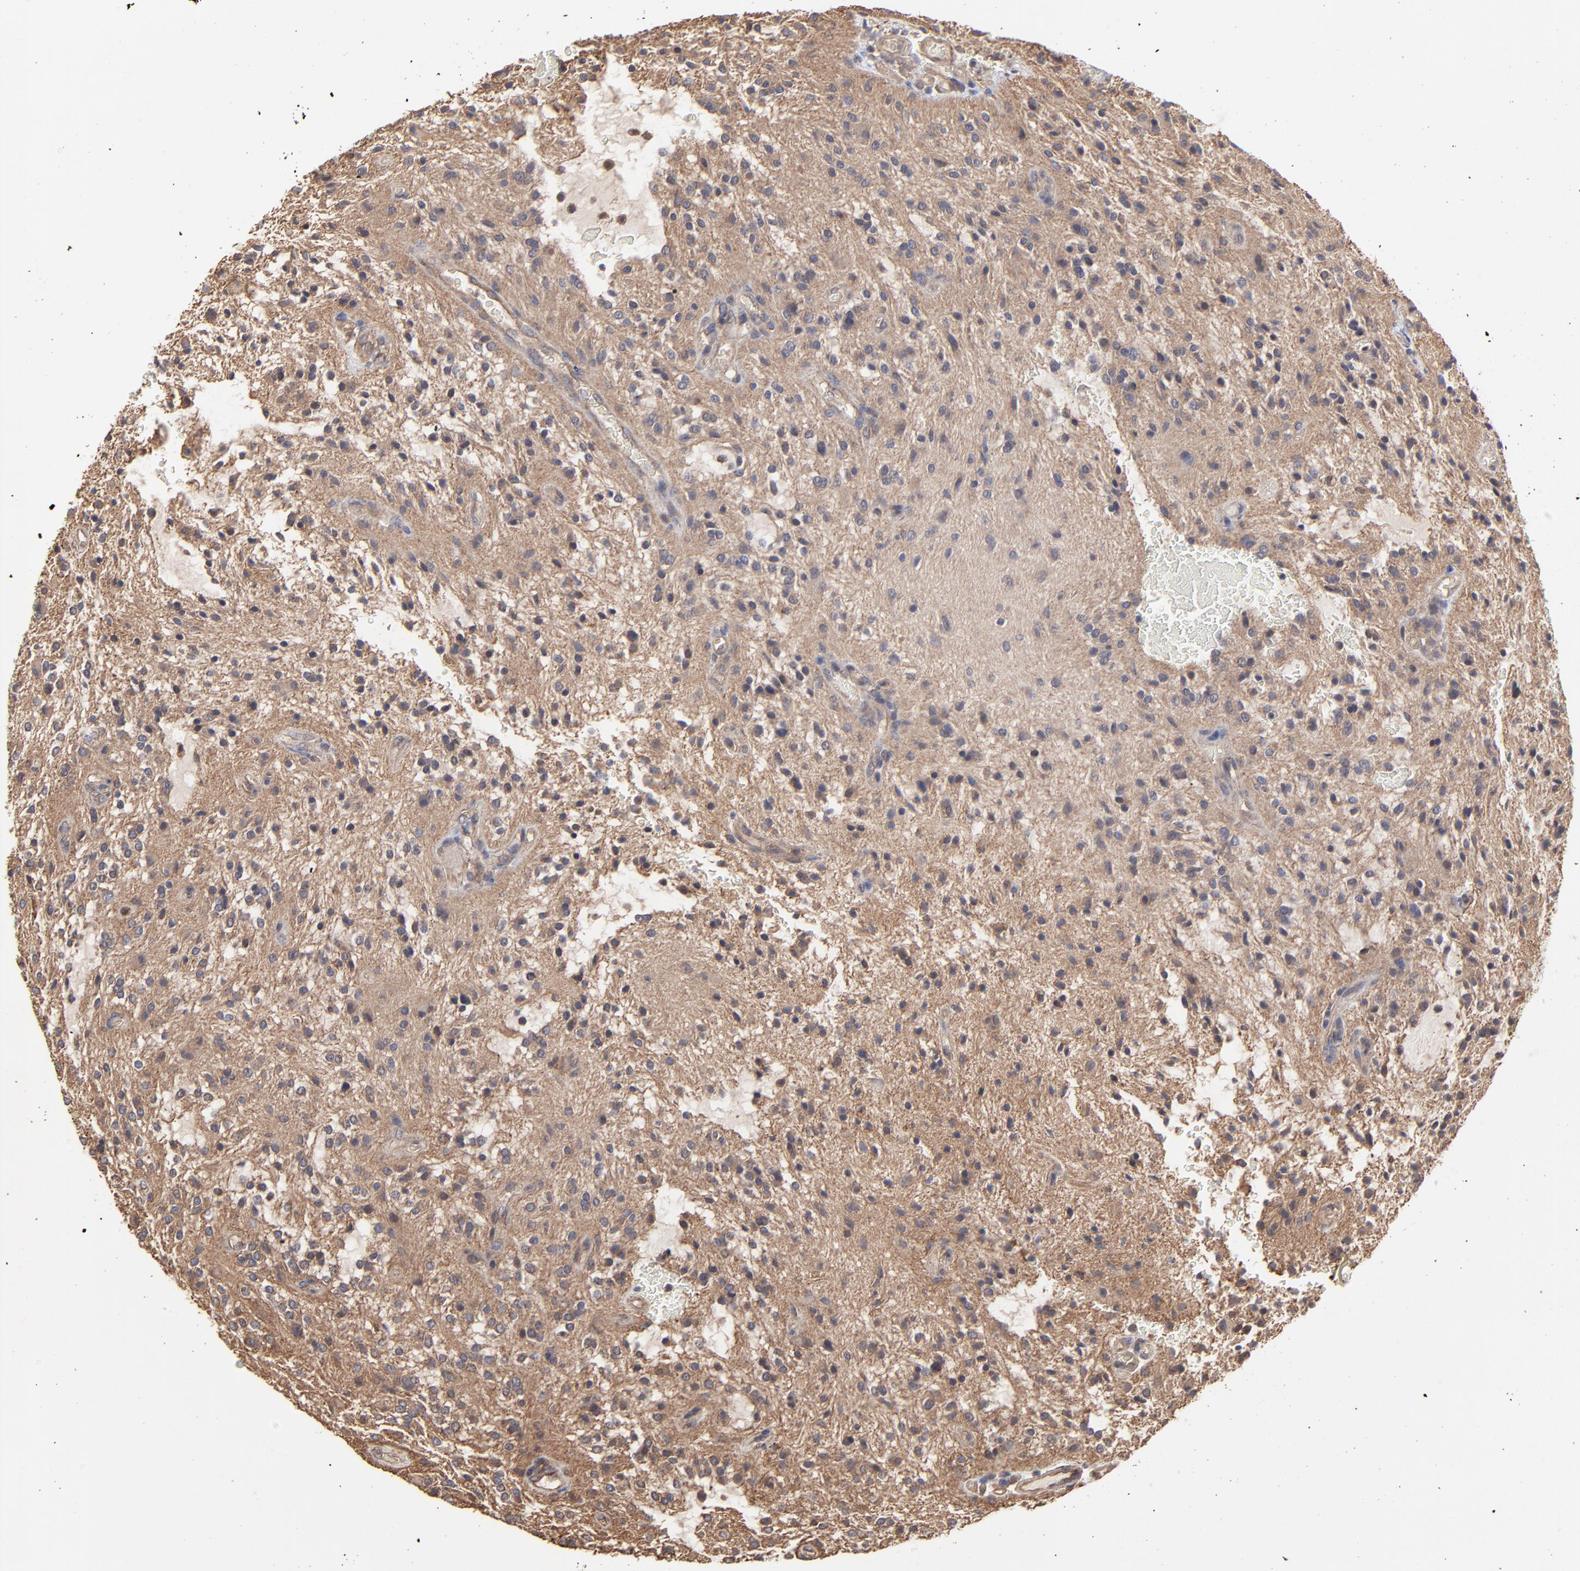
{"staining": {"intensity": "moderate", "quantity": "25%-75%", "location": "cytoplasmic/membranous"}, "tissue": "glioma", "cell_type": "Tumor cells", "image_type": "cancer", "snomed": [{"axis": "morphology", "description": "Glioma, malignant, NOS"}, {"axis": "topography", "description": "Cerebellum"}], "caption": "Brown immunohistochemical staining in human malignant glioma demonstrates moderate cytoplasmic/membranous staining in about 25%-75% of tumor cells.", "gene": "ARMT1", "patient": {"sex": "female", "age": 10}}